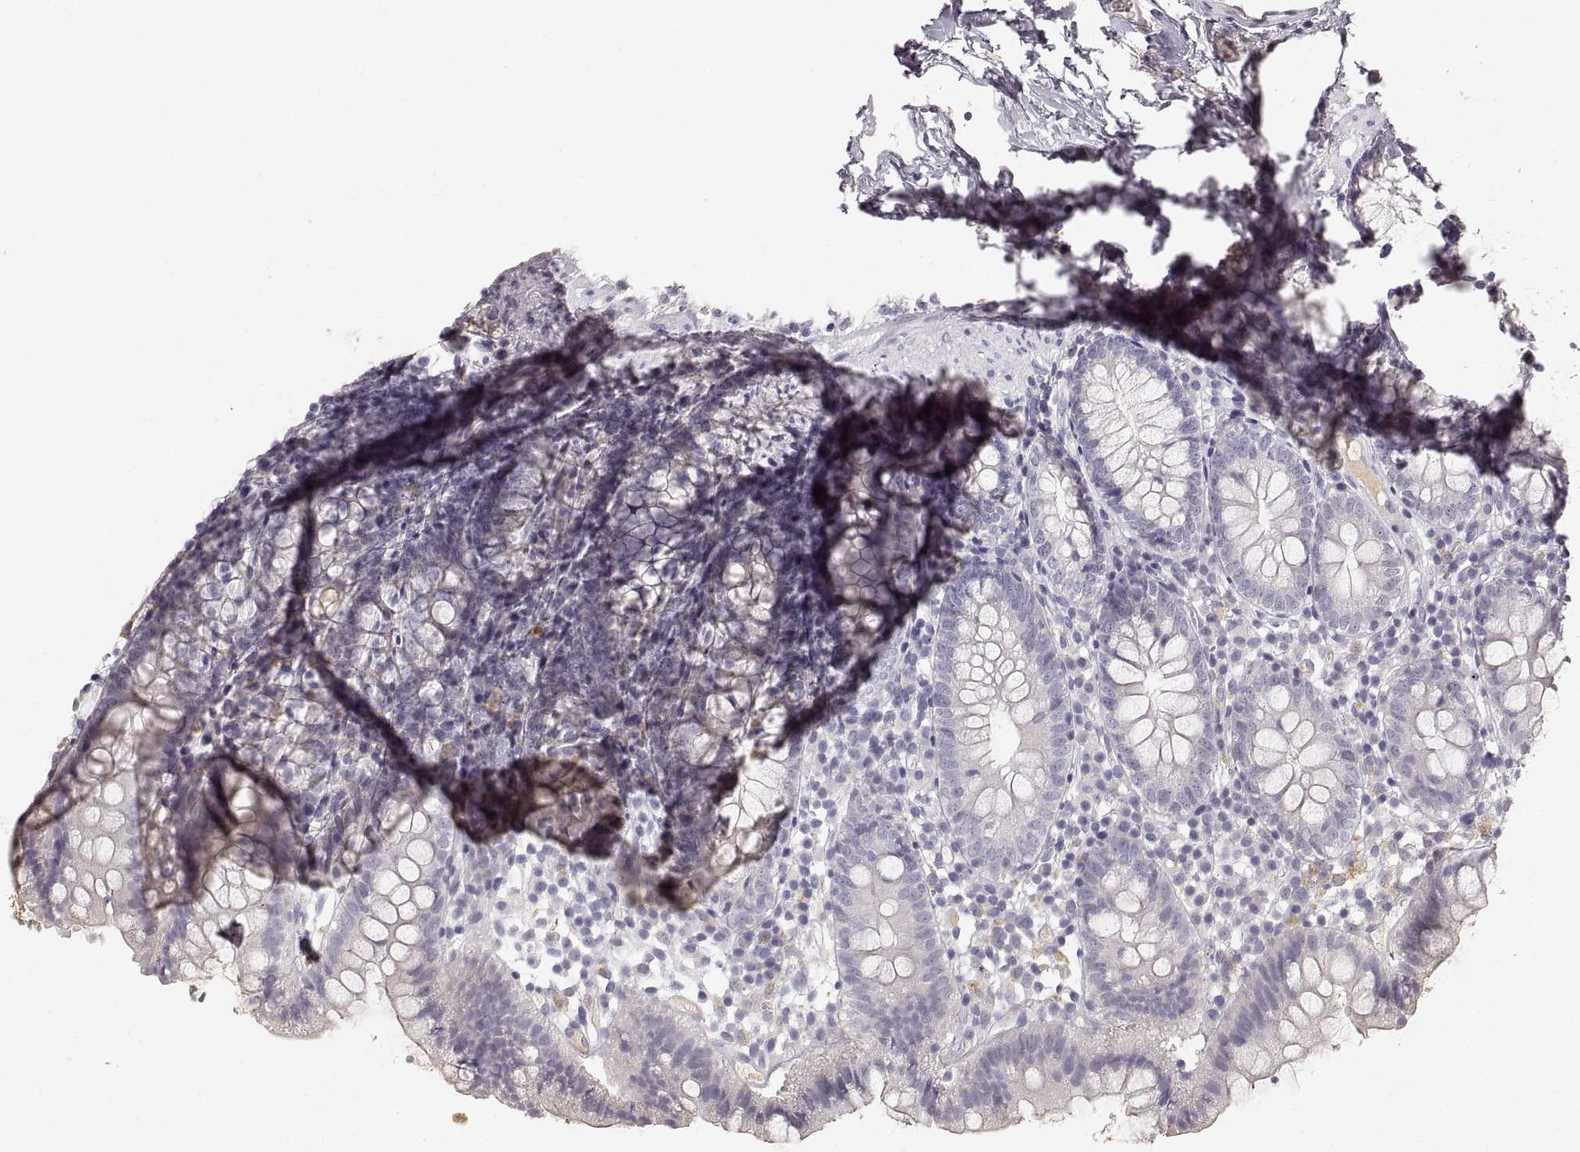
{"staining": {"intensity": "negative", "quantity": "none", "location": "none"}, "tissue": "small intestine", "cell_type": "Glandular cells", "image_type": "normal", "snomed": [{"axis": "morphology", "description": "Normal tissue, NOS"}, {"axis": "topography", "description": "Small intestine"}], "caption": "A high-resolution histopathology image shows immunohistochemistry staining of unremarkable small intestine, which displays no significant positivity in glandular cells.", "gene": "RUNDC3A", "patient": {"sex": "female", "age": 90}}